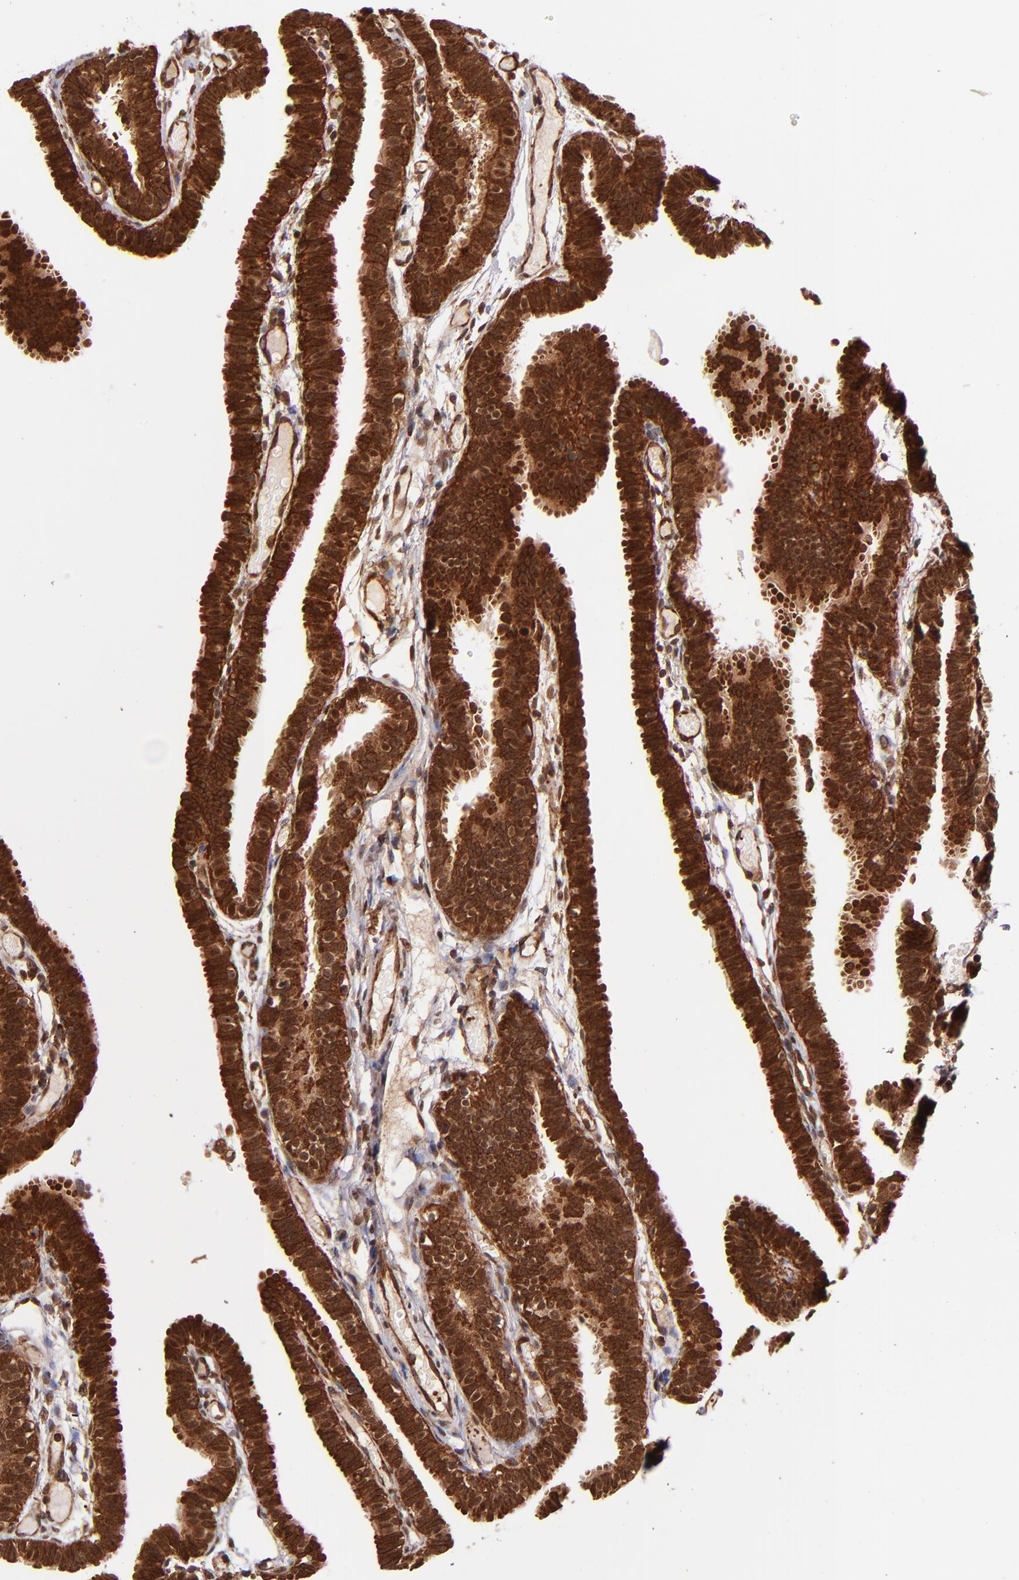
{"staining": {"intensity": "strong", "quantity": ">75%", "location": "cytoplasmic/membranous,nuclear"}, "tissue": "fallopian tube", "cell_type": "Glandular cells", "image_type": "normal", "snomed": [{"axis": "morphology", "description": "Normal tissue, NOS"}, {"axis": "topography", "description": "Fallopian tube"}], "caption": "The image demonstrates immunohistochemical staining of benign fallopian tube. There is strong cytoplasmic/membranous,nuclear staining is present in approximately >75% of glandular cells.", "gene": "STX8", "patient": {"sex": "female", "age": 29}}